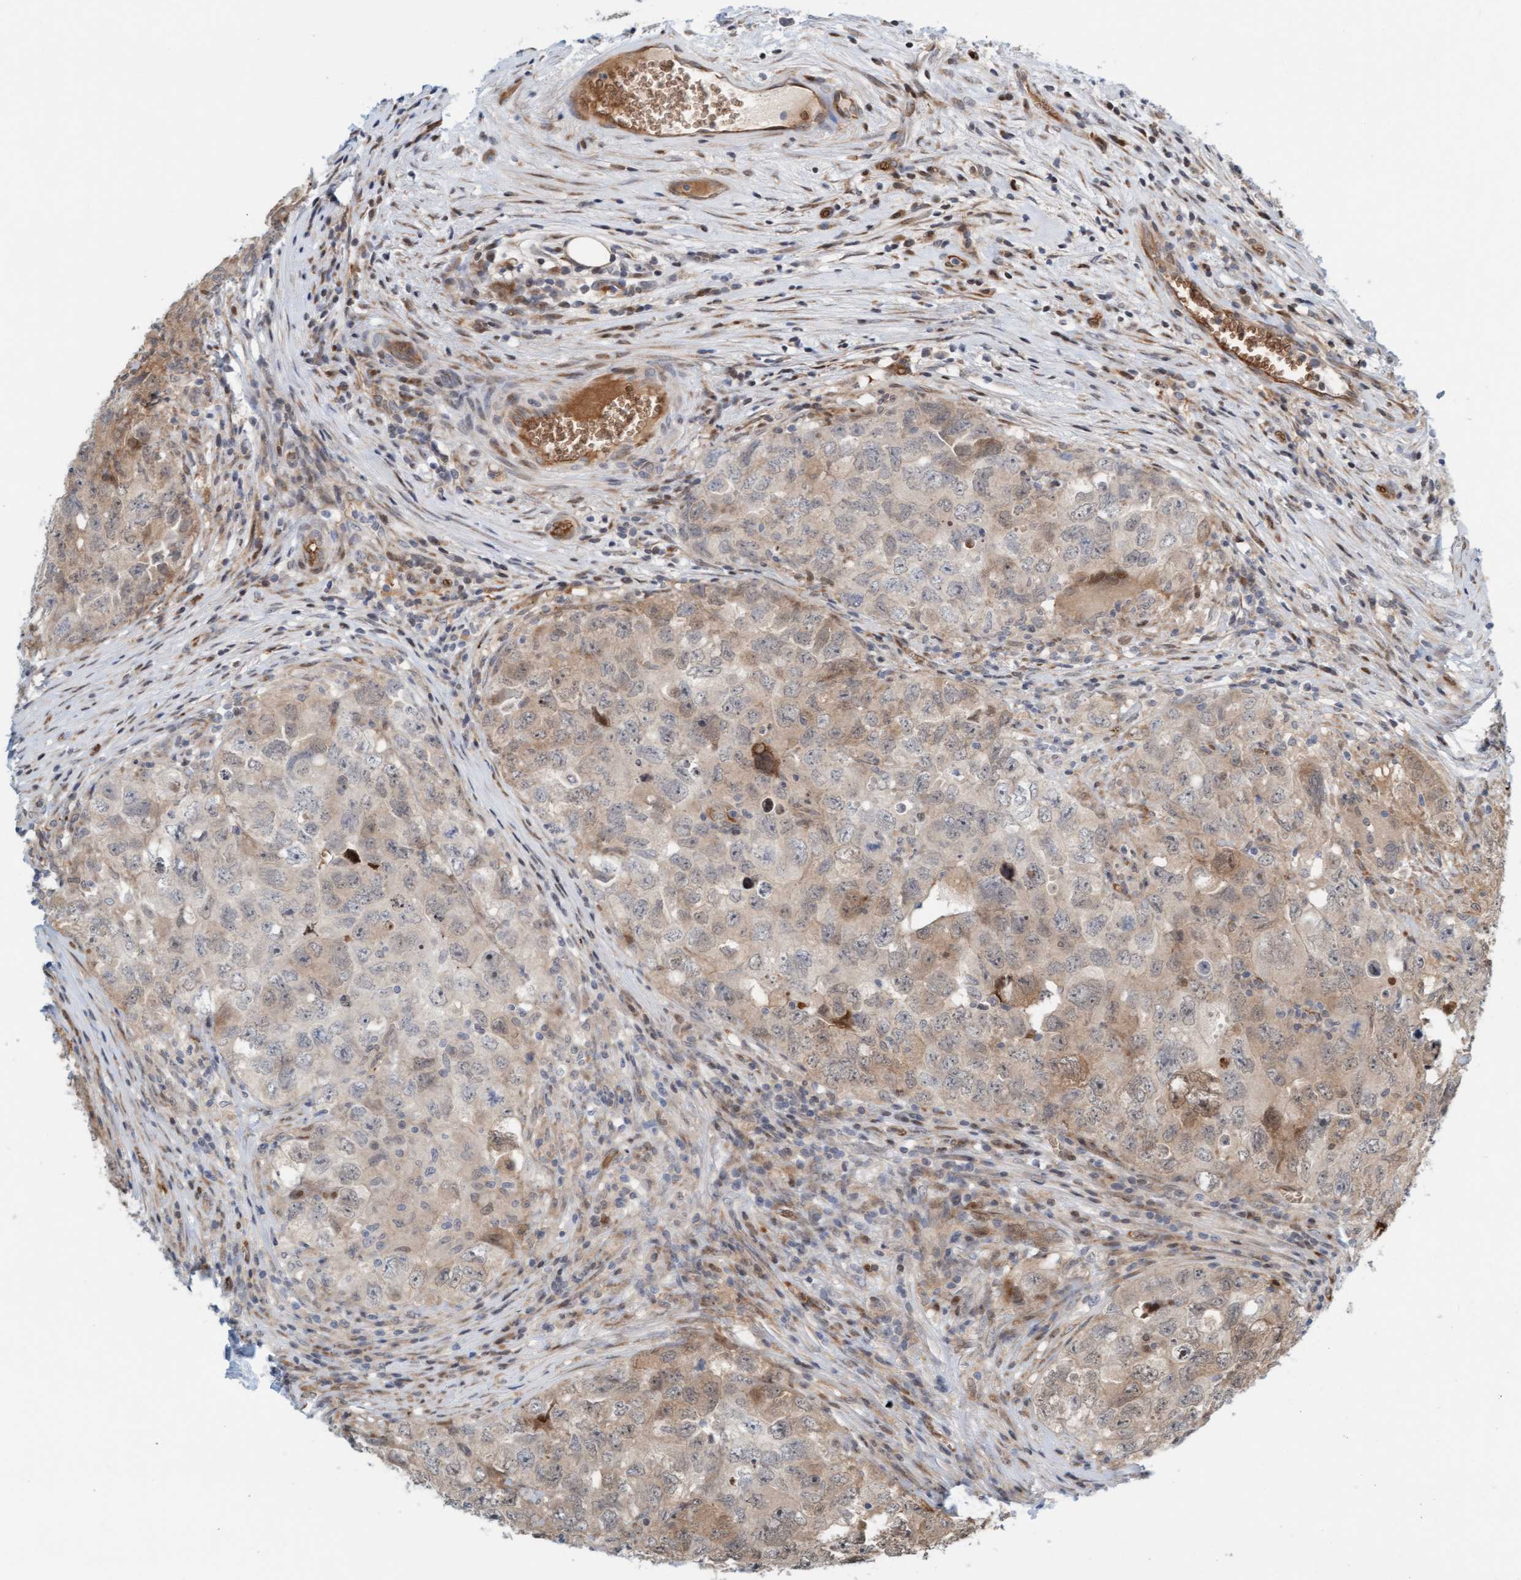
{"staining": {"intensity": "weak", "quantity": "25%-75%", "location": "cytoplasmic/membranous"}, "tissue": "testis cancer", "cell_type": "Tumor cells", "image_type": "cancer", "snomed": [{"axis": "morphology", "description": "Seminoma, NOS"}, {"axis": "morphology", "description": "Carcinoma, Embryonal, NOS"}, {"axis": "topography", "description": "Testis"}], "caption": "The photomicrograph shows staining of testis cancer, revealing weak cytoplasmic/membranous protein positivity (brown color) within tumor cells. (brown staining indicates protein expression, while blue staining denotes nuclei).", "gene": "EIF4EBP1", "patient": {"sex": "male", "age": 43}}